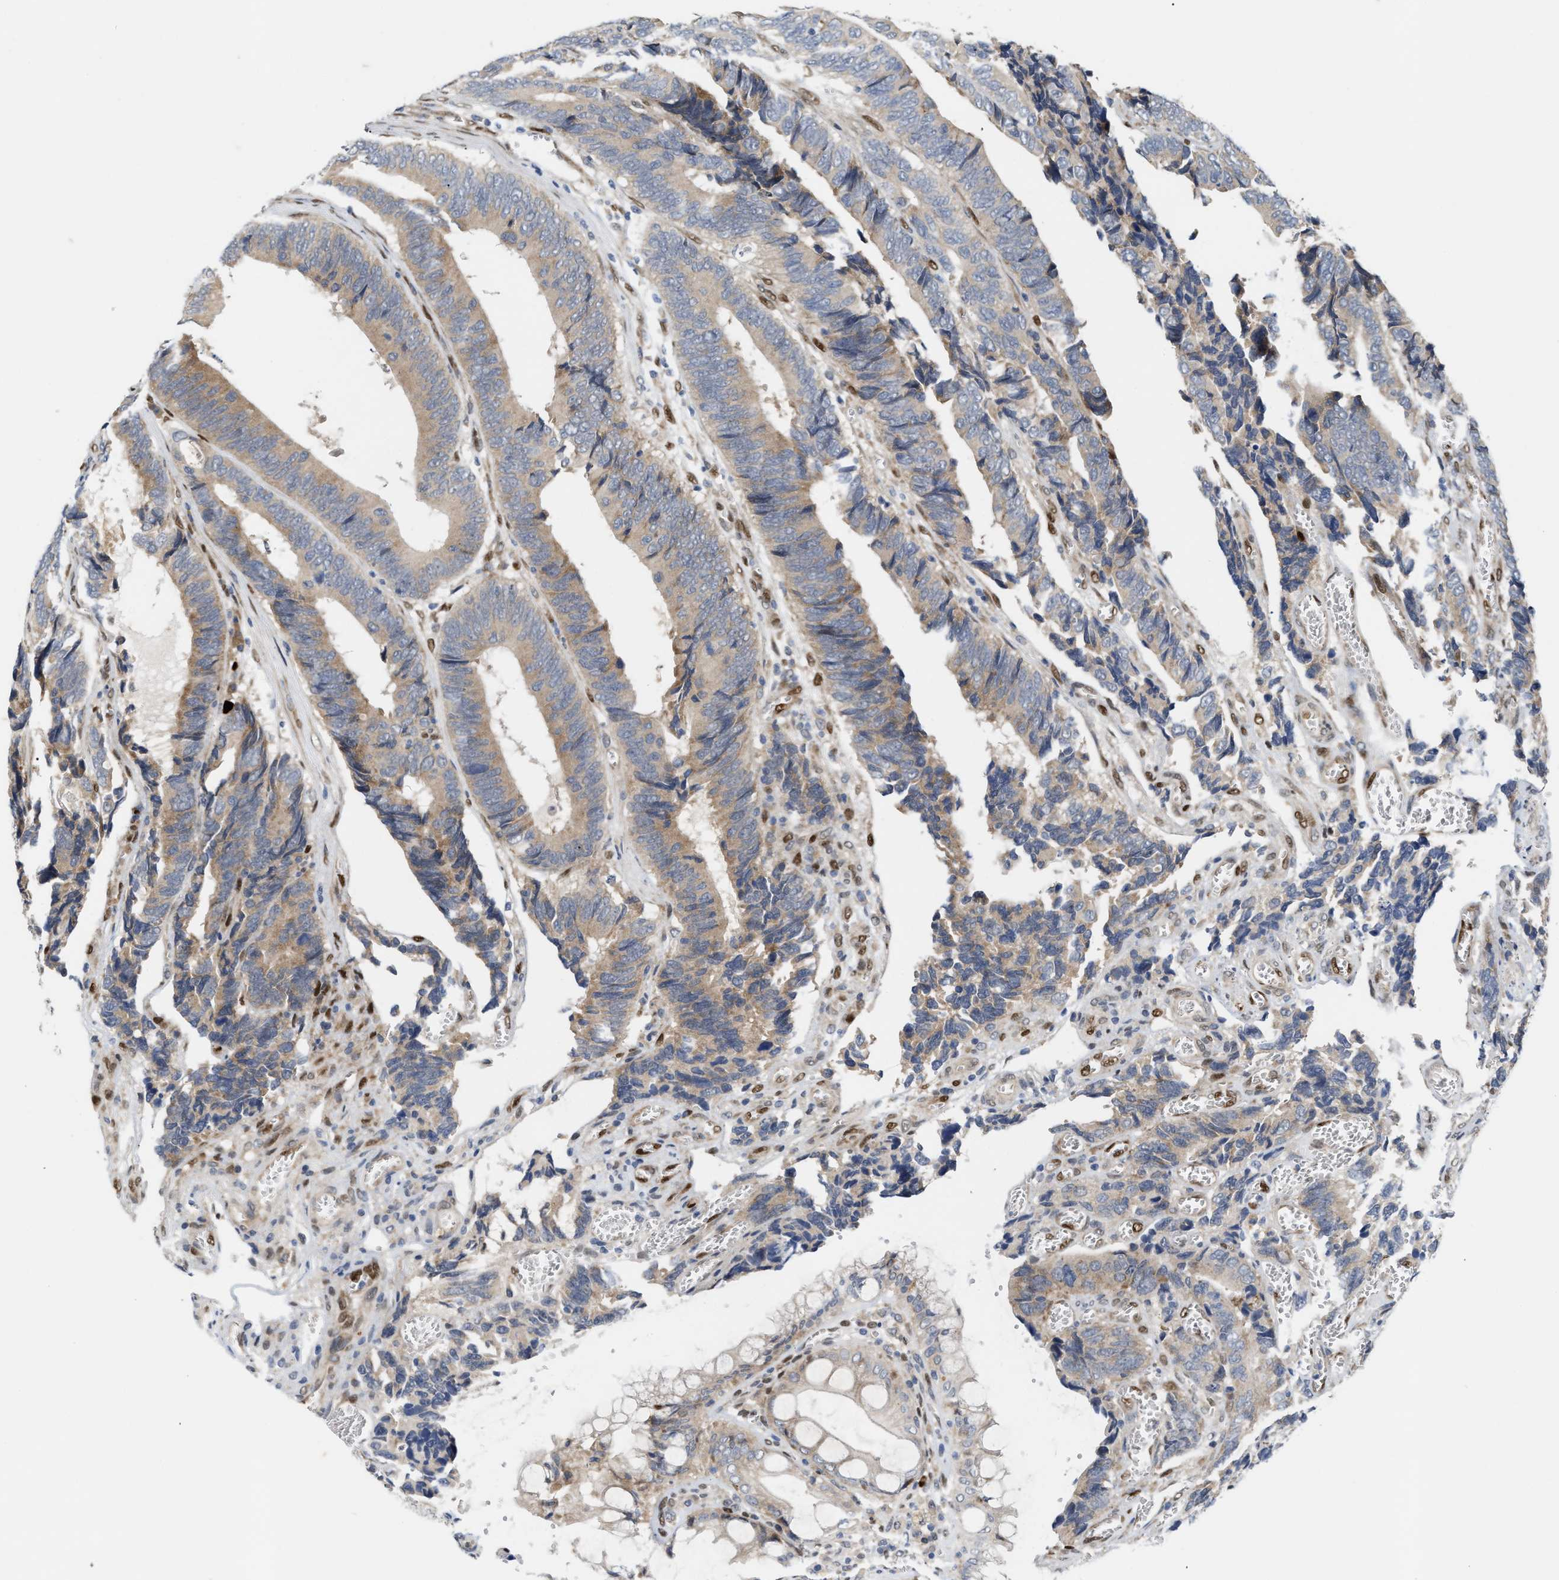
{"staining": {"intensity": "weak", "quantity": ">75%", "location": "cytoplasmic/membranous"}, "tissue": "colorectal cancer", "cell_type": "Tumor cells", "image_type": "cancer", "snomed": [{"axis": "morphology", "description": "Adenocarcinoma, NOS"}, {"axis": "topography", "description": "Colon"}], "caption": "Weak cytoplasmic/membranous expression for a protein is identified in approximately >75% of tumor cells of colorectal cancer (adenocarcinoma) using immunohistochemistry (IHC).", "gene": "TCF4", "patient": {"sex": "male", "age": 72}}